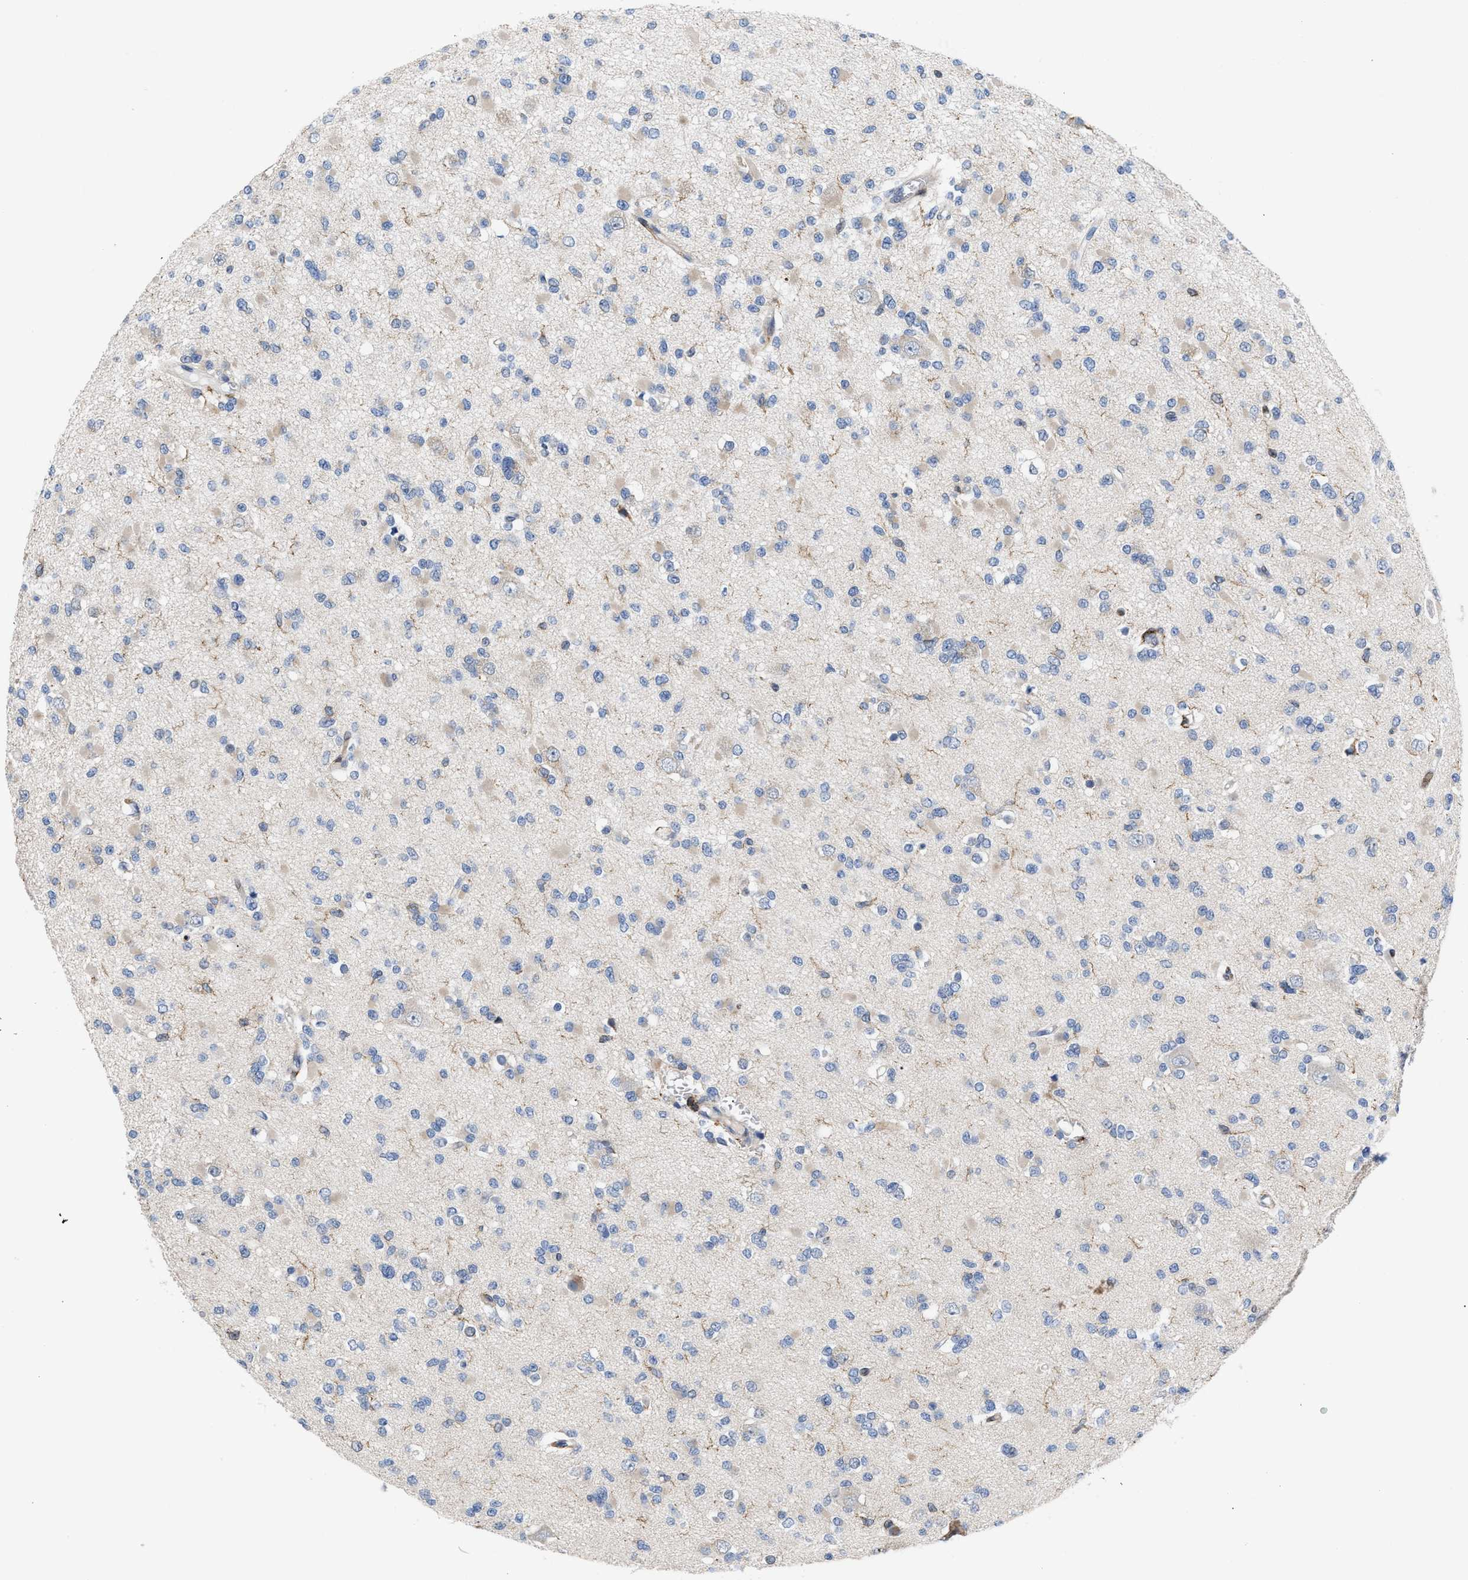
{"staining": {"intensity": "negative", "quantity": "none", "location": "none"}, "tissue": "glioma", "cell_type": "Tumor cells", "image_type": "cancer", "snomed": [{"axis": "morphology", "description": "Glioma, malignant, Low grade"}, {"axis": "topography", "description": "Brain"}], "caption": "This is a image of immunohistochemistry (IHC) staining of glioma, which shows no expression in tumor cells. (DAB IHC visualized using brightfield microscopy, high magnification).", "gene": "ATP9A", "patient": {"sex": "female", "age": 22}}